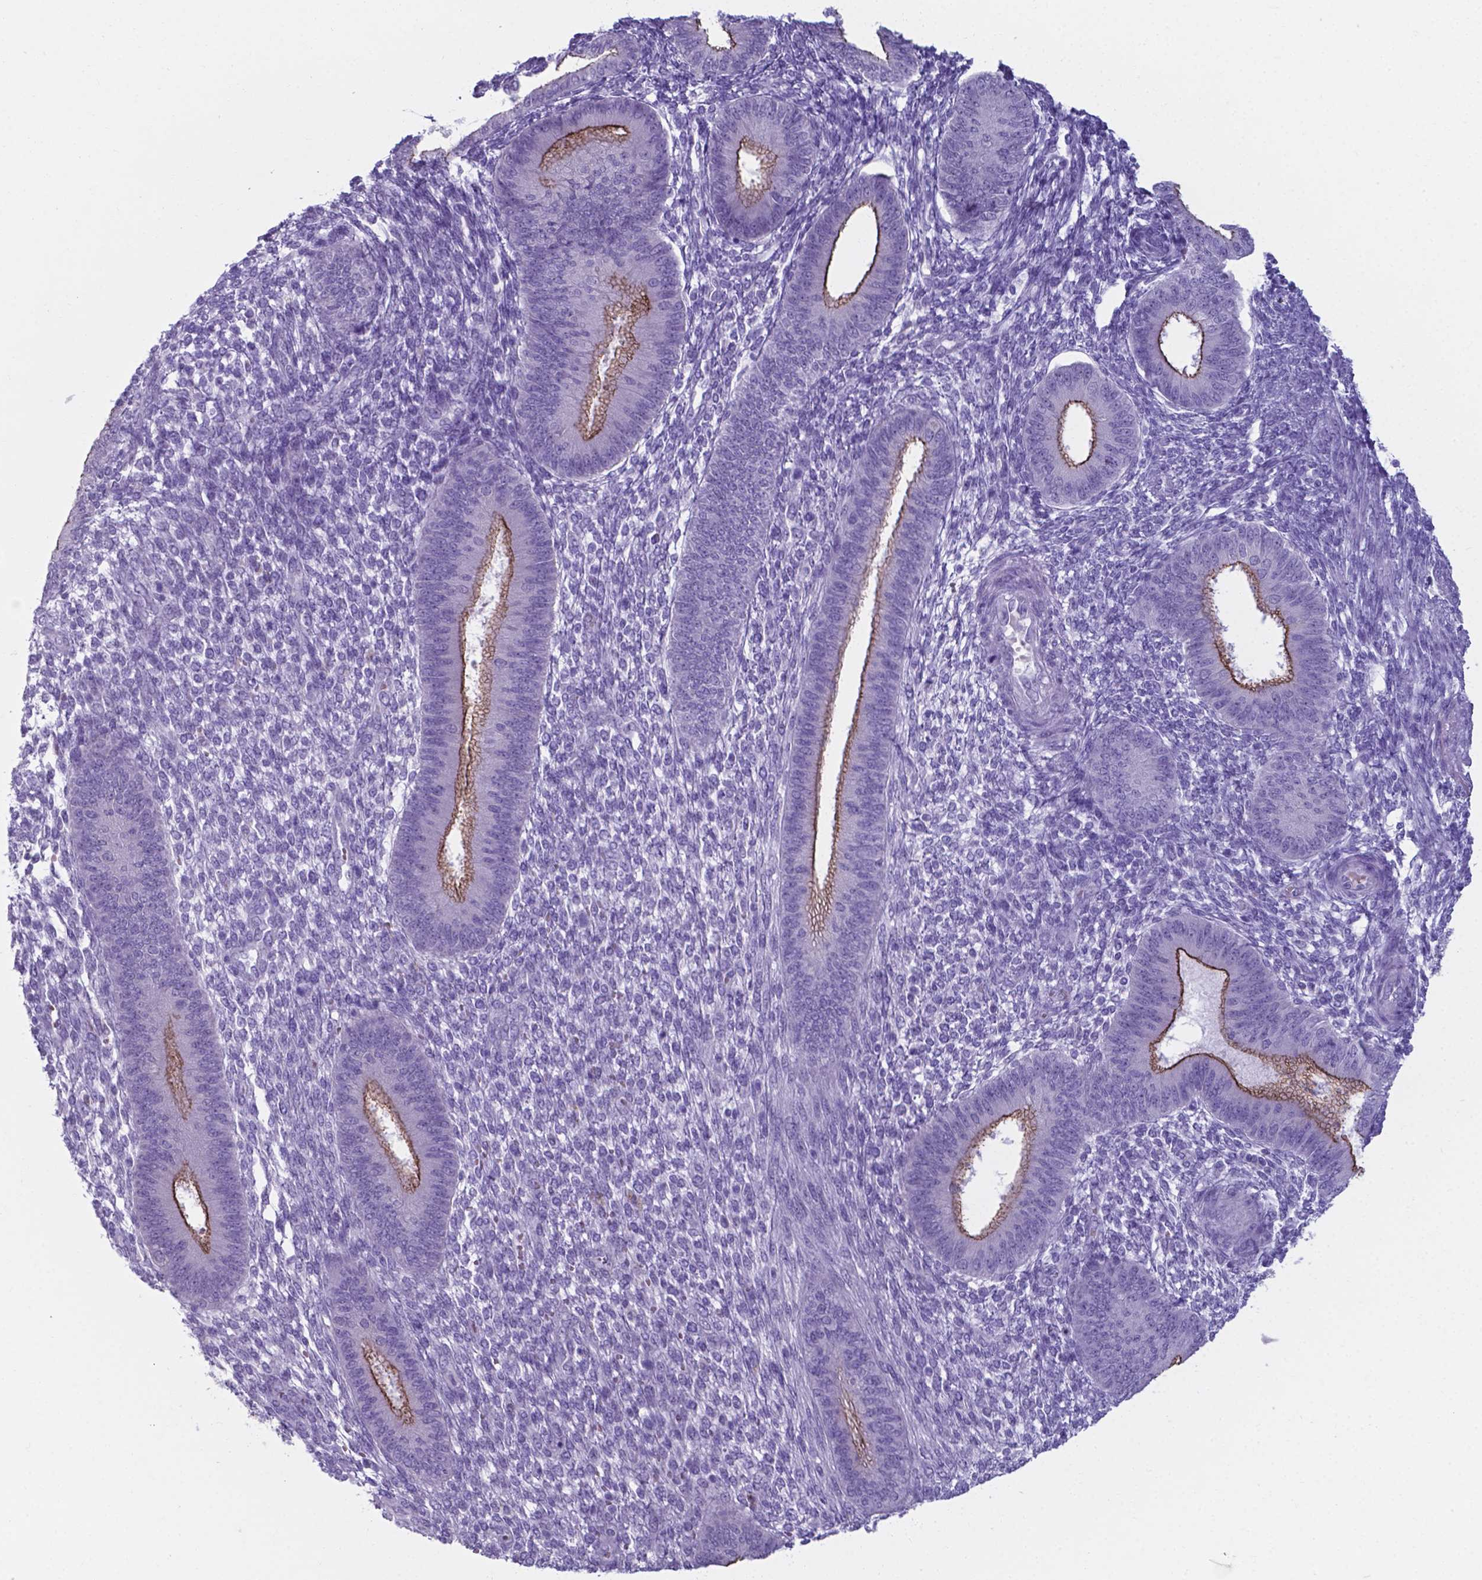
{"staining": {"intensity": "negative", "quantity": "none", "location": "none"}, "tissue": "endometrium", "cell_type": "Cells in endometrial stroma", "image_type": "normal", "snomed": [{"axis": "morphology", "description": "Normal tissue, NOS"}, {"axis": "topography", "description": "Endometrium"}], "caption": "An immunohistochemistry micrograph of normal endometrium is shown. There is no staining in cells in endometrial stroma of endometrium. Brightfield microscopy of immunohistochemistry stained with DAB (brown) and hematoxylin (blue), captured at high magnification.", "gene": "AP5B1", "patient": {"sex": "female", "age": 39}}